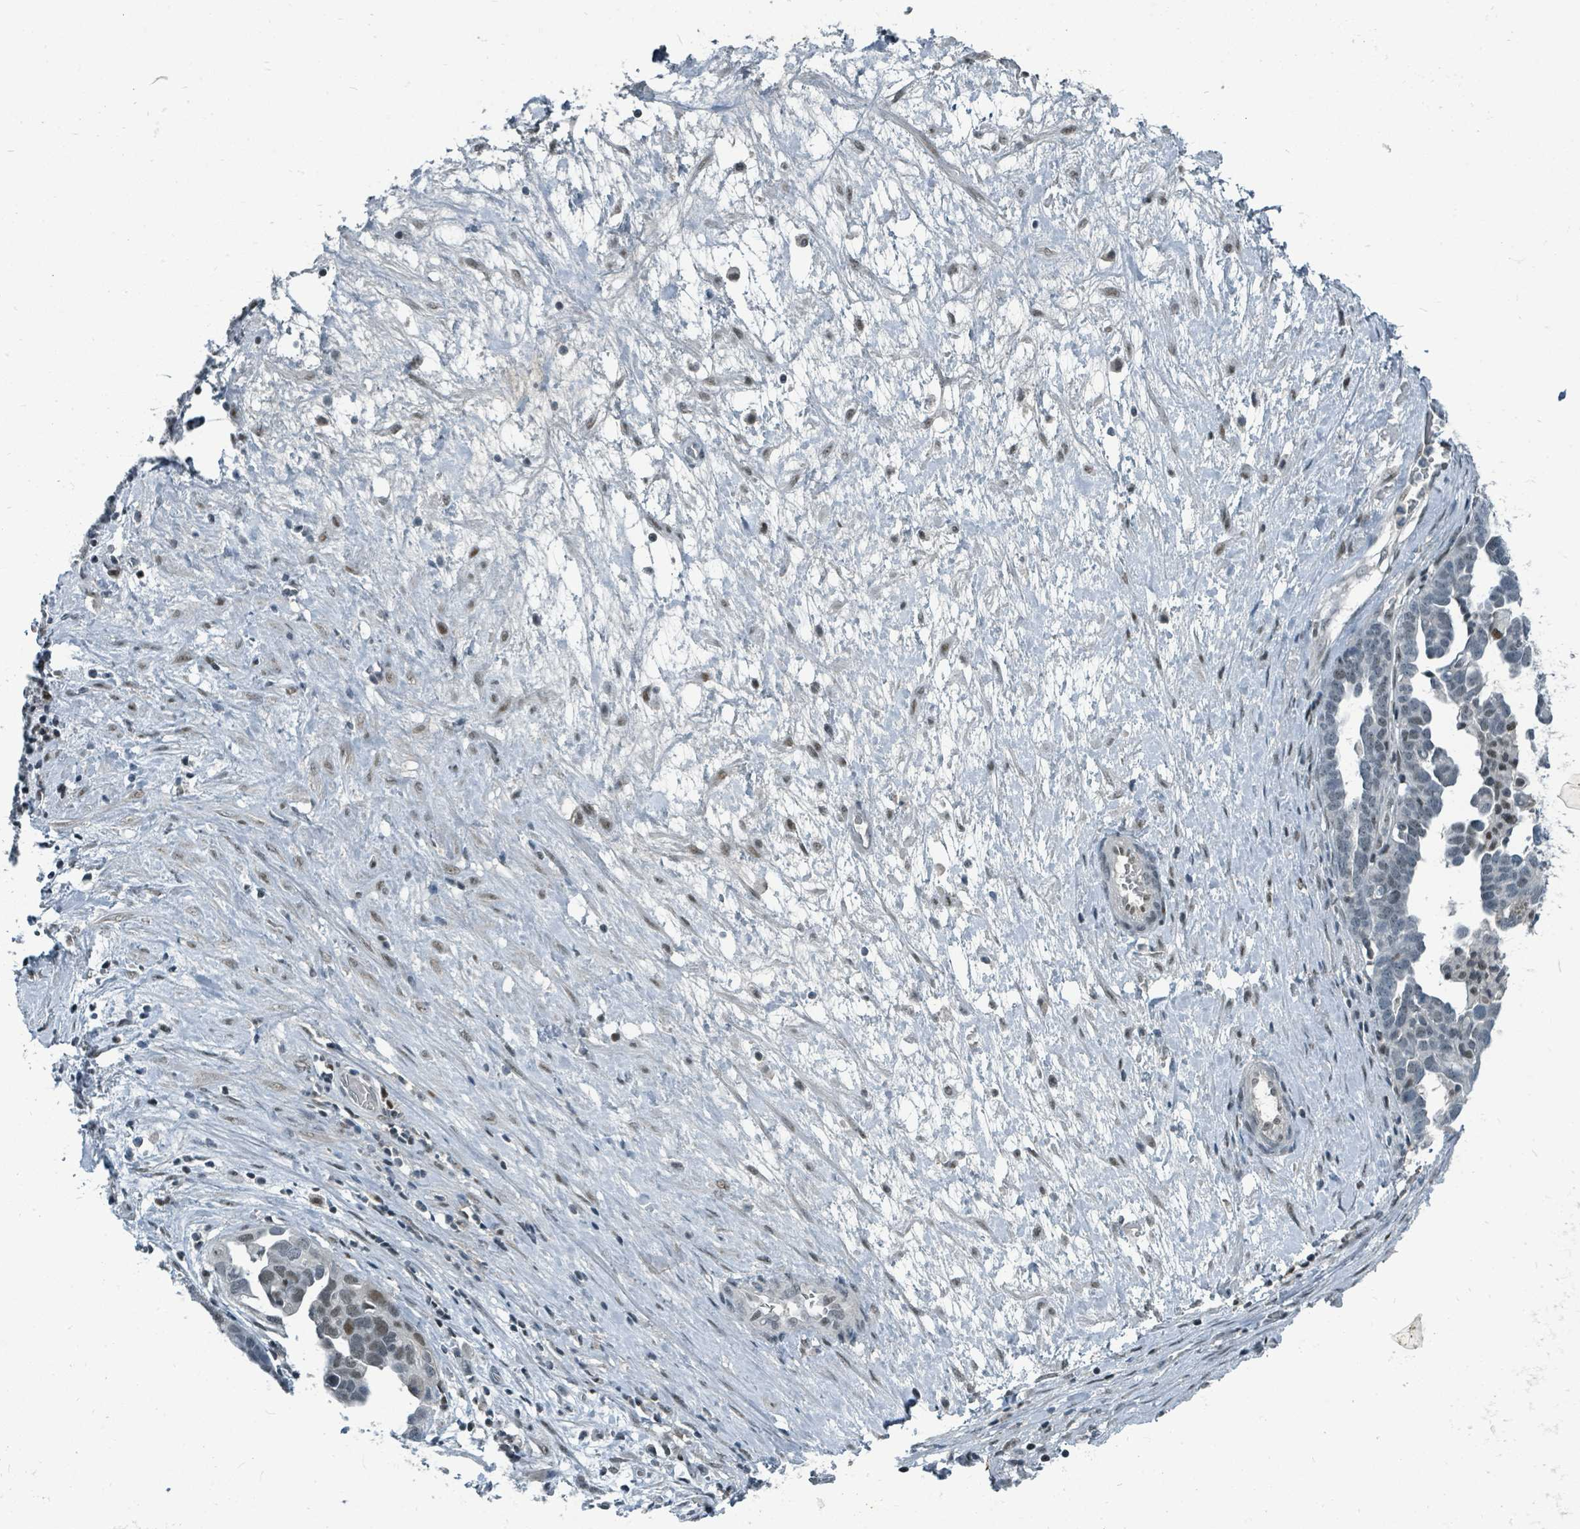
{"staining": {"intensity": "weak", "quantity": "25%-75%", "location": "nuclear"}, "tissue": "ovarian cancer", "cell_type": "Tumor cells", "image_type": "cancer", "snomed": [{"axis": "morphology", "description": "Cystadenocarcinoma, serous, NOS"}, {"axis": "topography", "description": "Ovary"}], "caption": "A low amount of weak nuclear positivity is identified in approximately 25%-75% of tumor cells in serous cystadenocarcinoma (ovarian) tissue.", "gene": "UCK1", "patient": {"sex": "female", "age": 54}}